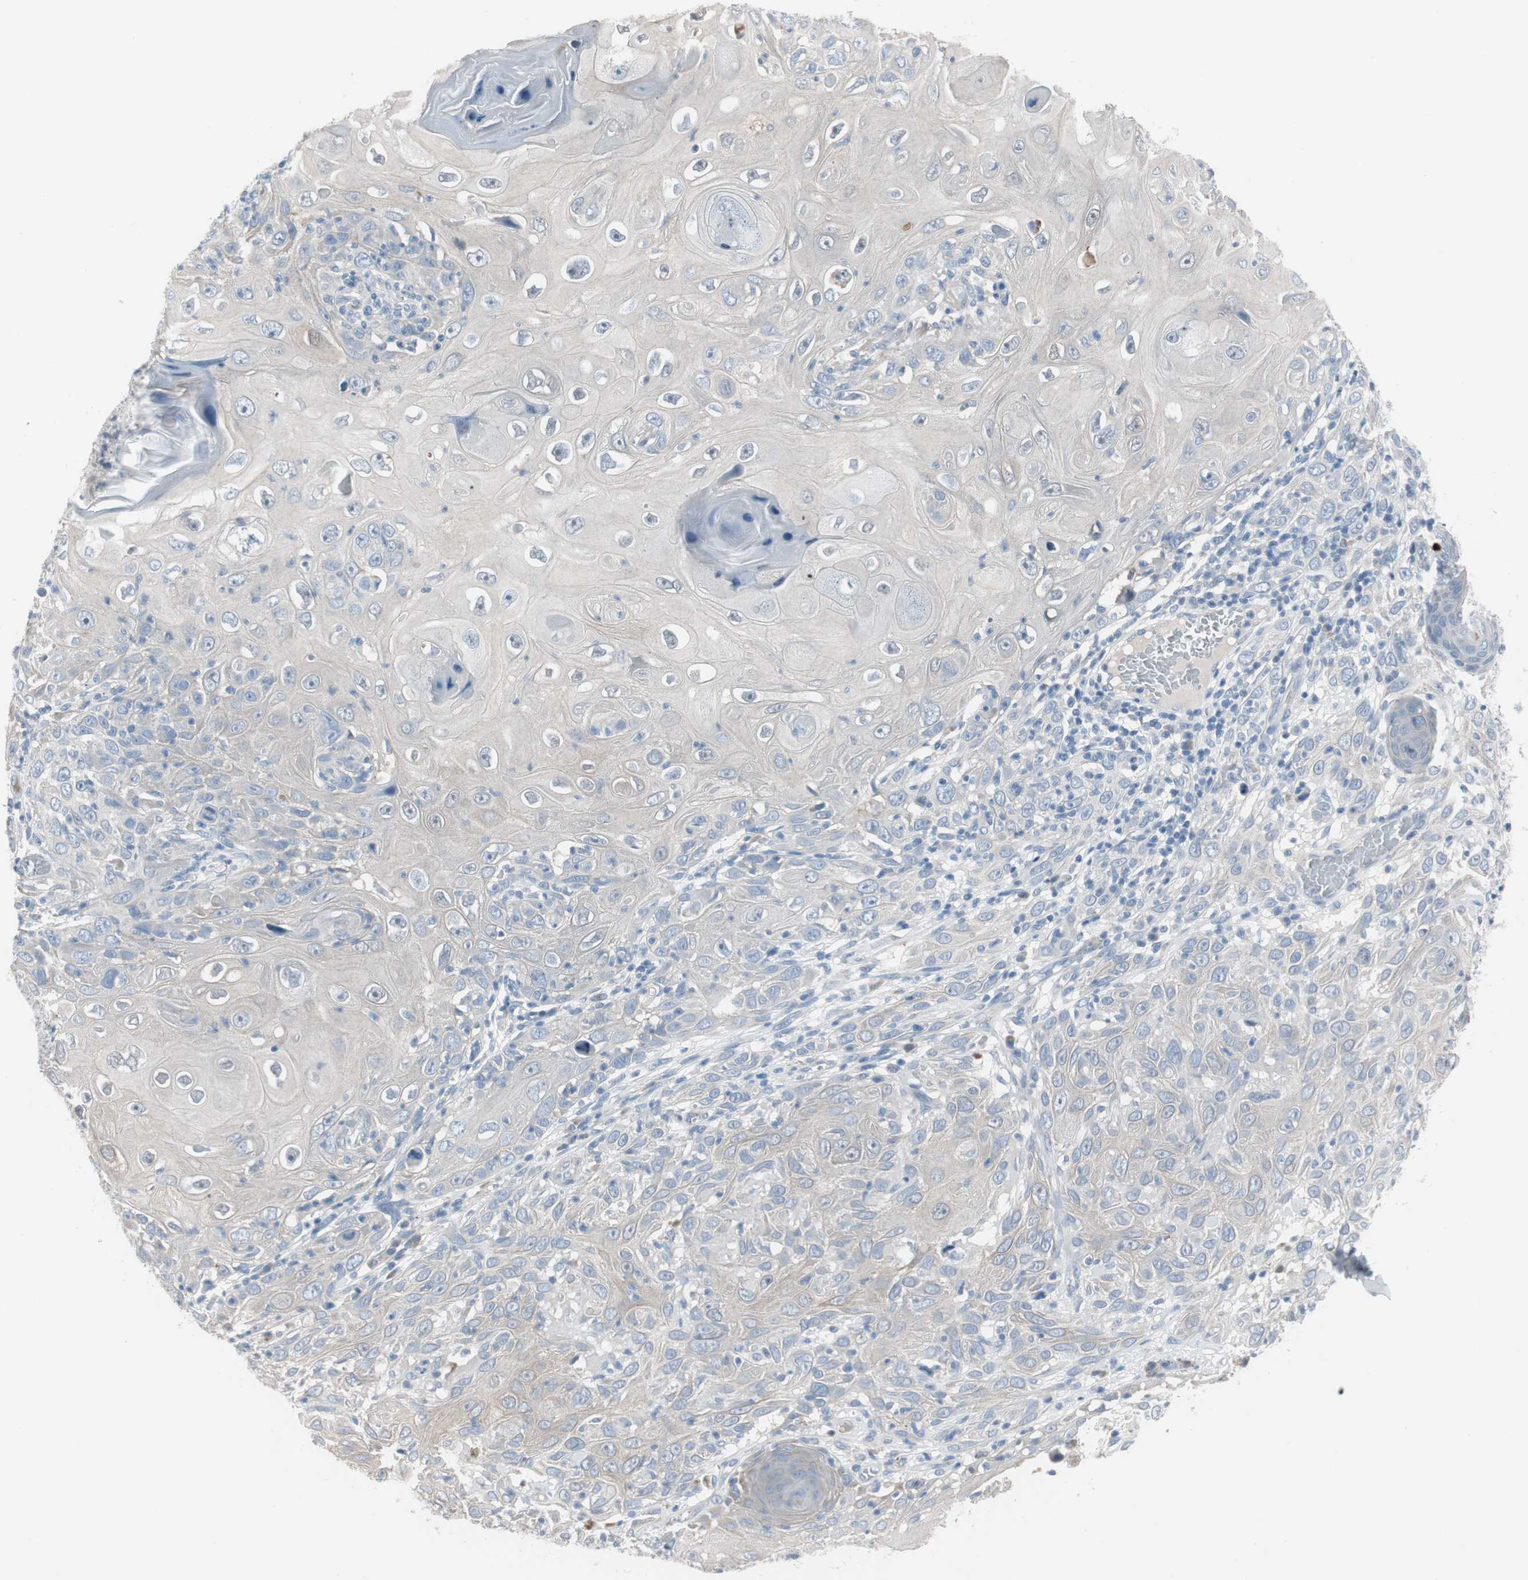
{"staining": {"intensity": "negative", "quantity": "none", "location": "none"}, "tissue": "skin cancer", "cell_type": "Tumor cells", "image_type": "cancer", "snomed": [{"axis": "morphology", "description": "Squamous cell carcinoma, NOS"}, {"axis": "topography", "description": "Skin"}], "caption": "This is an immunohistochemistry histopathology image of skin cancer (squamous cell carcinoma). There is no staining in tumor cells.", "gene": "PIGR", "patient": {"sex": "female", "age": 88}}